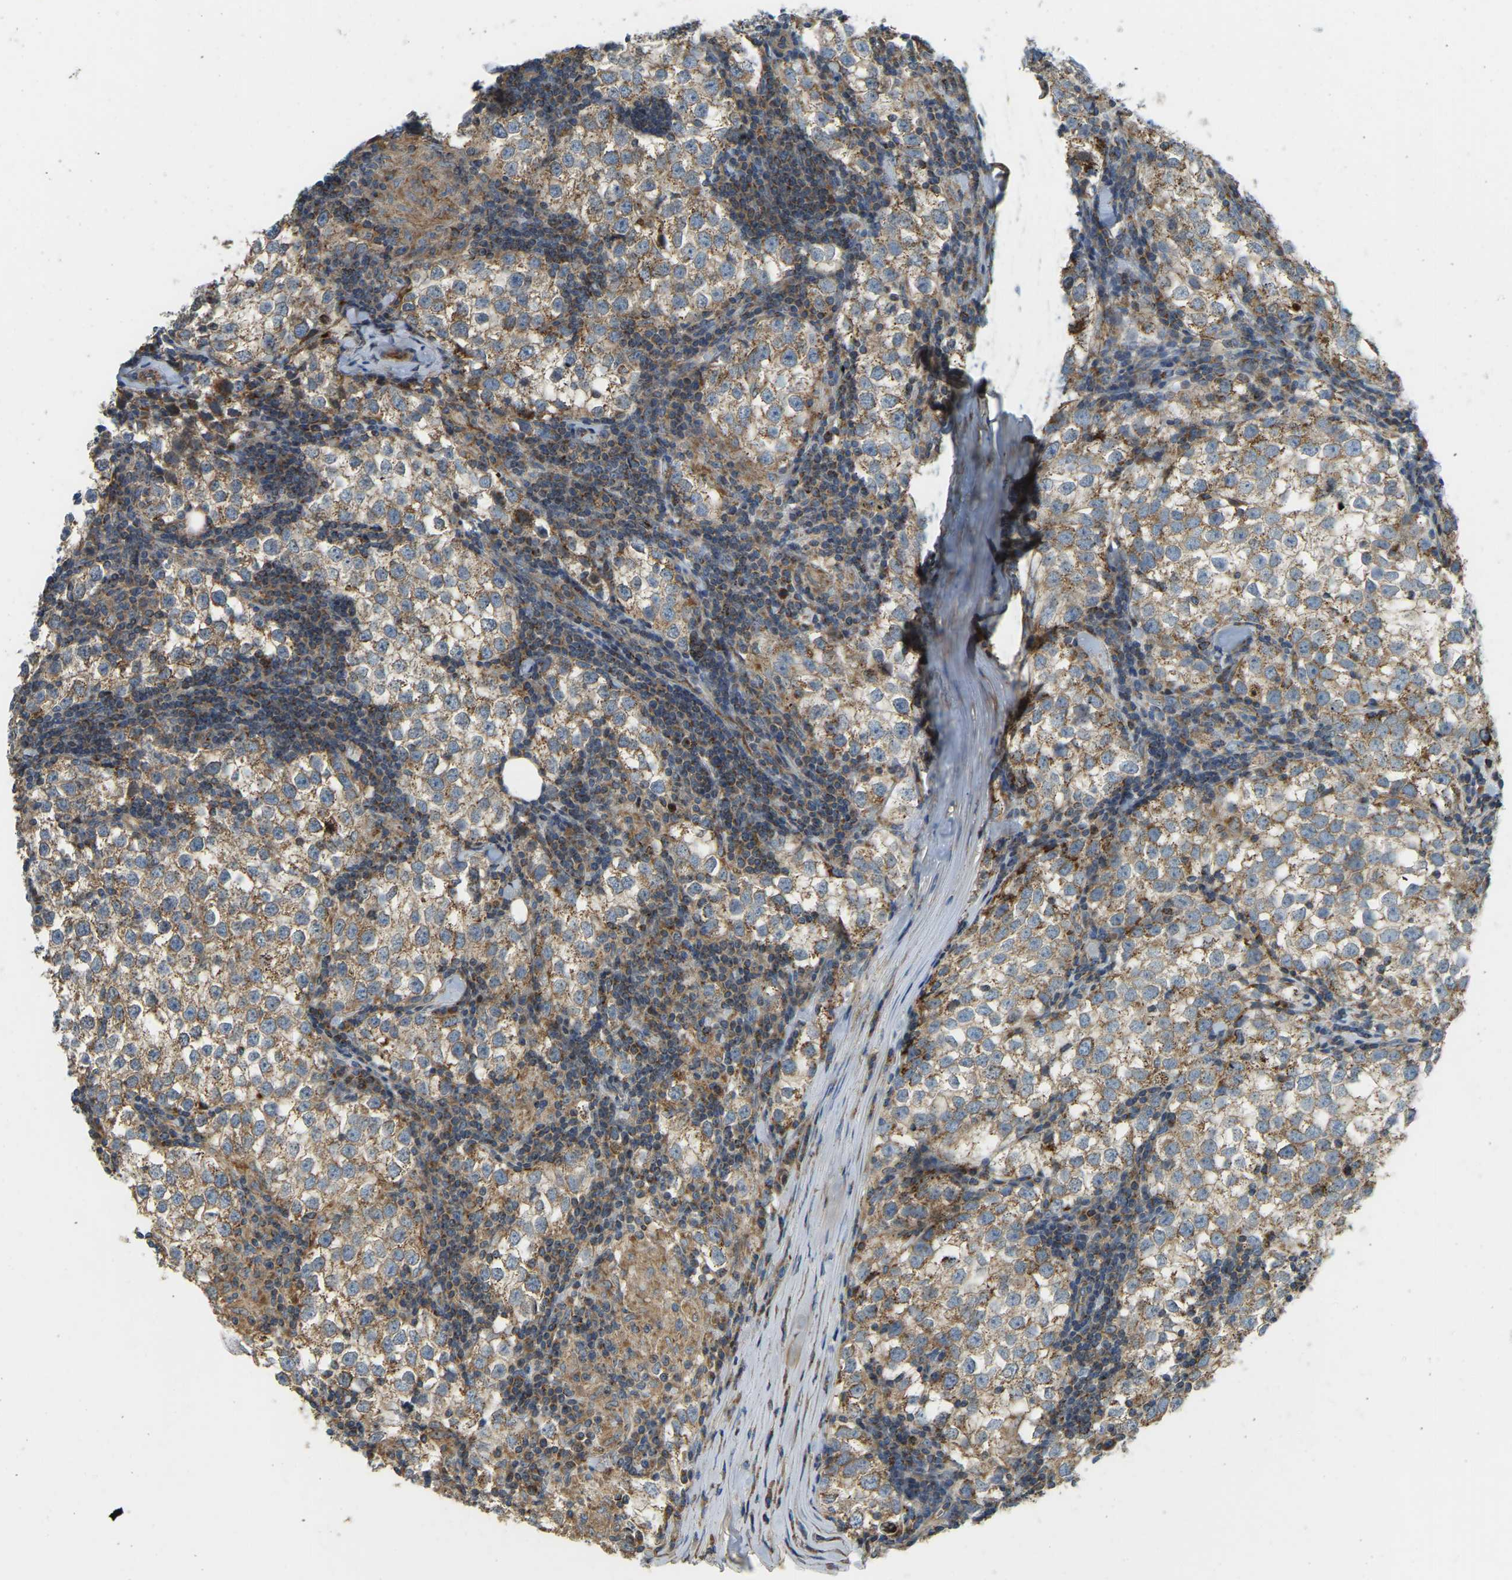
{"staining": {"intensity": "moderate", "quantity": ">75%", "location": "cytoplasmic/membranous"}, "tissue": "testis cancer", "cell_type": "Tumor cells", "image_type": "cancer", "snomed": [{"axis": "morphology", "description": "Seminoma, NOS"}, {"axis": "morphology", "description": "Carcinoma, Embryonal, NOS"}, {"axis": "topography", "description": "Testis"}], "caption": "Immunohistochemical staining of human testis seminoma displays medium levels of moderate cytoplasmic/membranous protein expression in approximately >75% of tumor cells.", "gene": "PSMD7", "patient": {"sex": "male", "age": 36}}